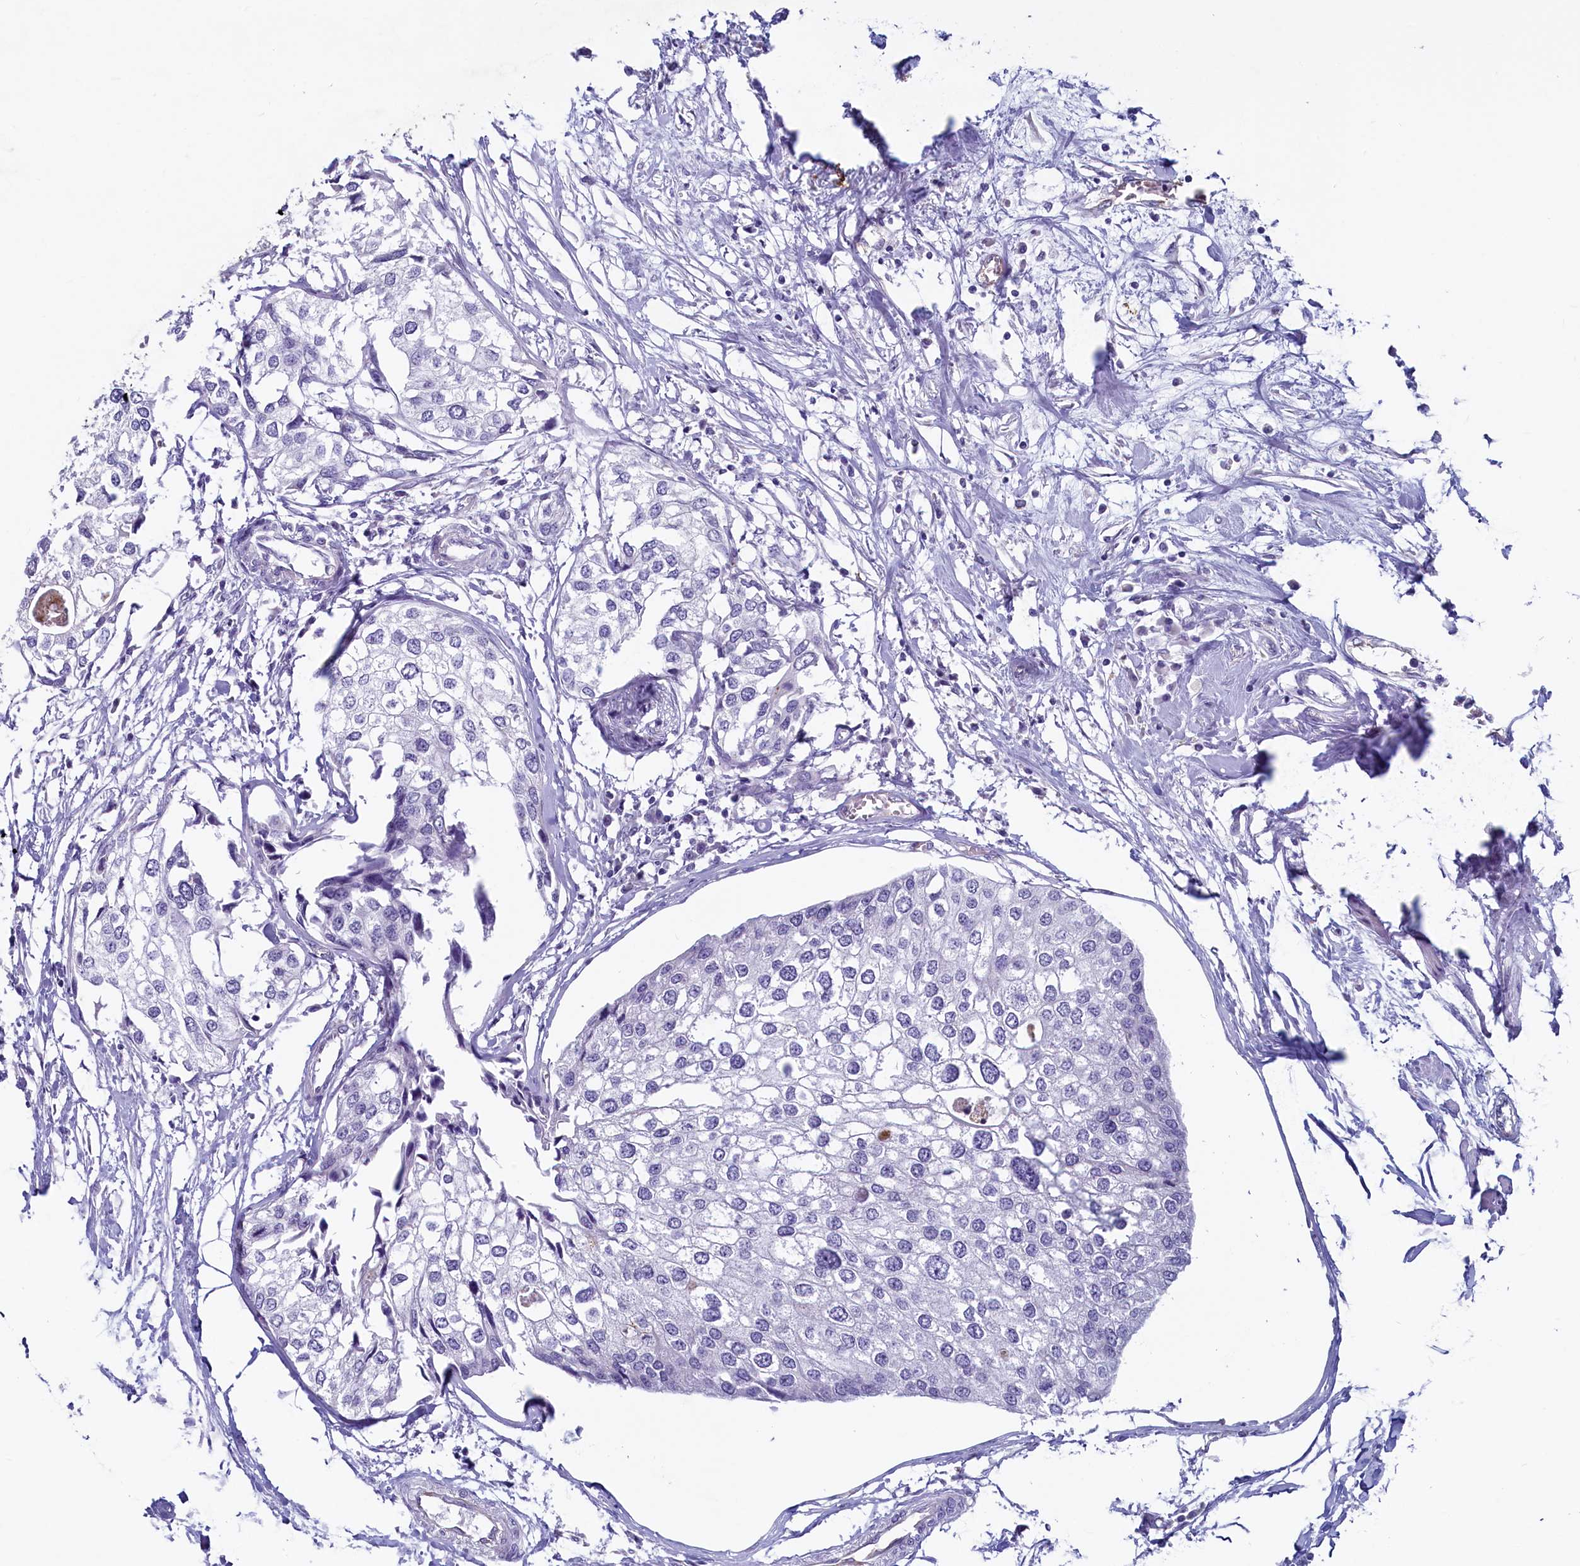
{"staining": {"intensity": "negative", "quantity": "none", "location": "none"}, "tissue": "urothelial cancer", "cell_type": "Tumor cells", "image_type": "cancer", "snomed": [{"axis": "morphology", "description": "Urothelial carcinoma, High grade"}, {"axis": "topography", "description": "Urinary bladder"}], "caption": "Immunohistochemical staining of urothelial cancer shows no significant expression in tumor cells.", "gene": "INSC", "patient": {"sex": "male", "age": 64}}